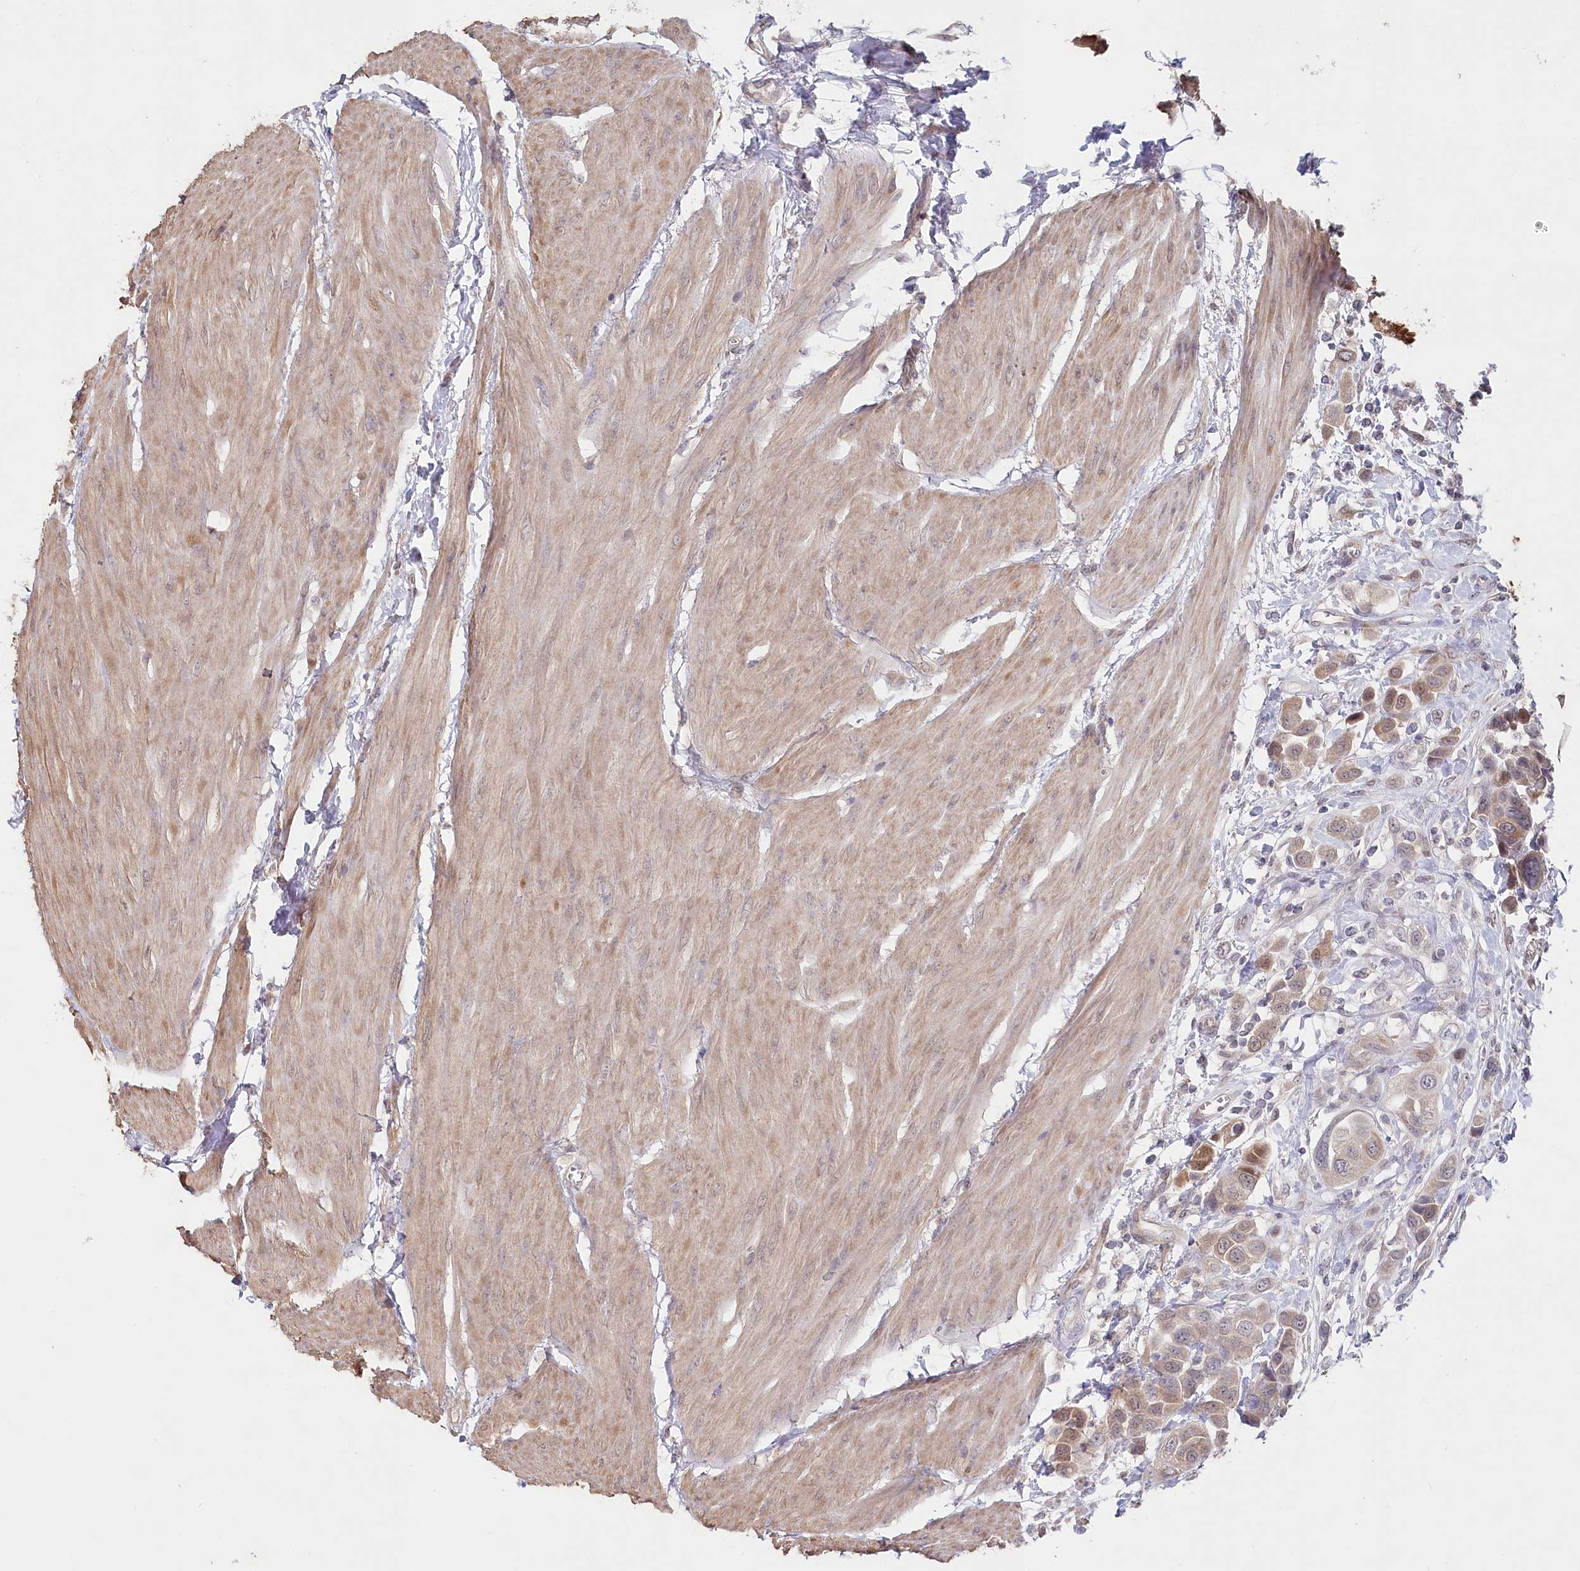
{"staining": {"intensity": "moderate", "quantity": "25%-75%", "location": "cytoplasmic/membranous"}, "tissue": "urothelial cancer", "cell_type": "Tumor cells", "image_type": "cancer", "snomed": [{"axis": "morphology", "description": "Urothelial carcinoma, High grade"}, {"axis": "topography", "description": "Urinary bladder"}], "caption": "Protein analysis of high-grade urothelial carcinoma tissue demonstrates moderate cytoplasmic/membranous staining in approximately 25%-75% of tumor cells. The protein is shown in brown color, while the nuclei are stained blue.", "gene": "AAMDC", "patient": {"sex": "male", "age": 50}}